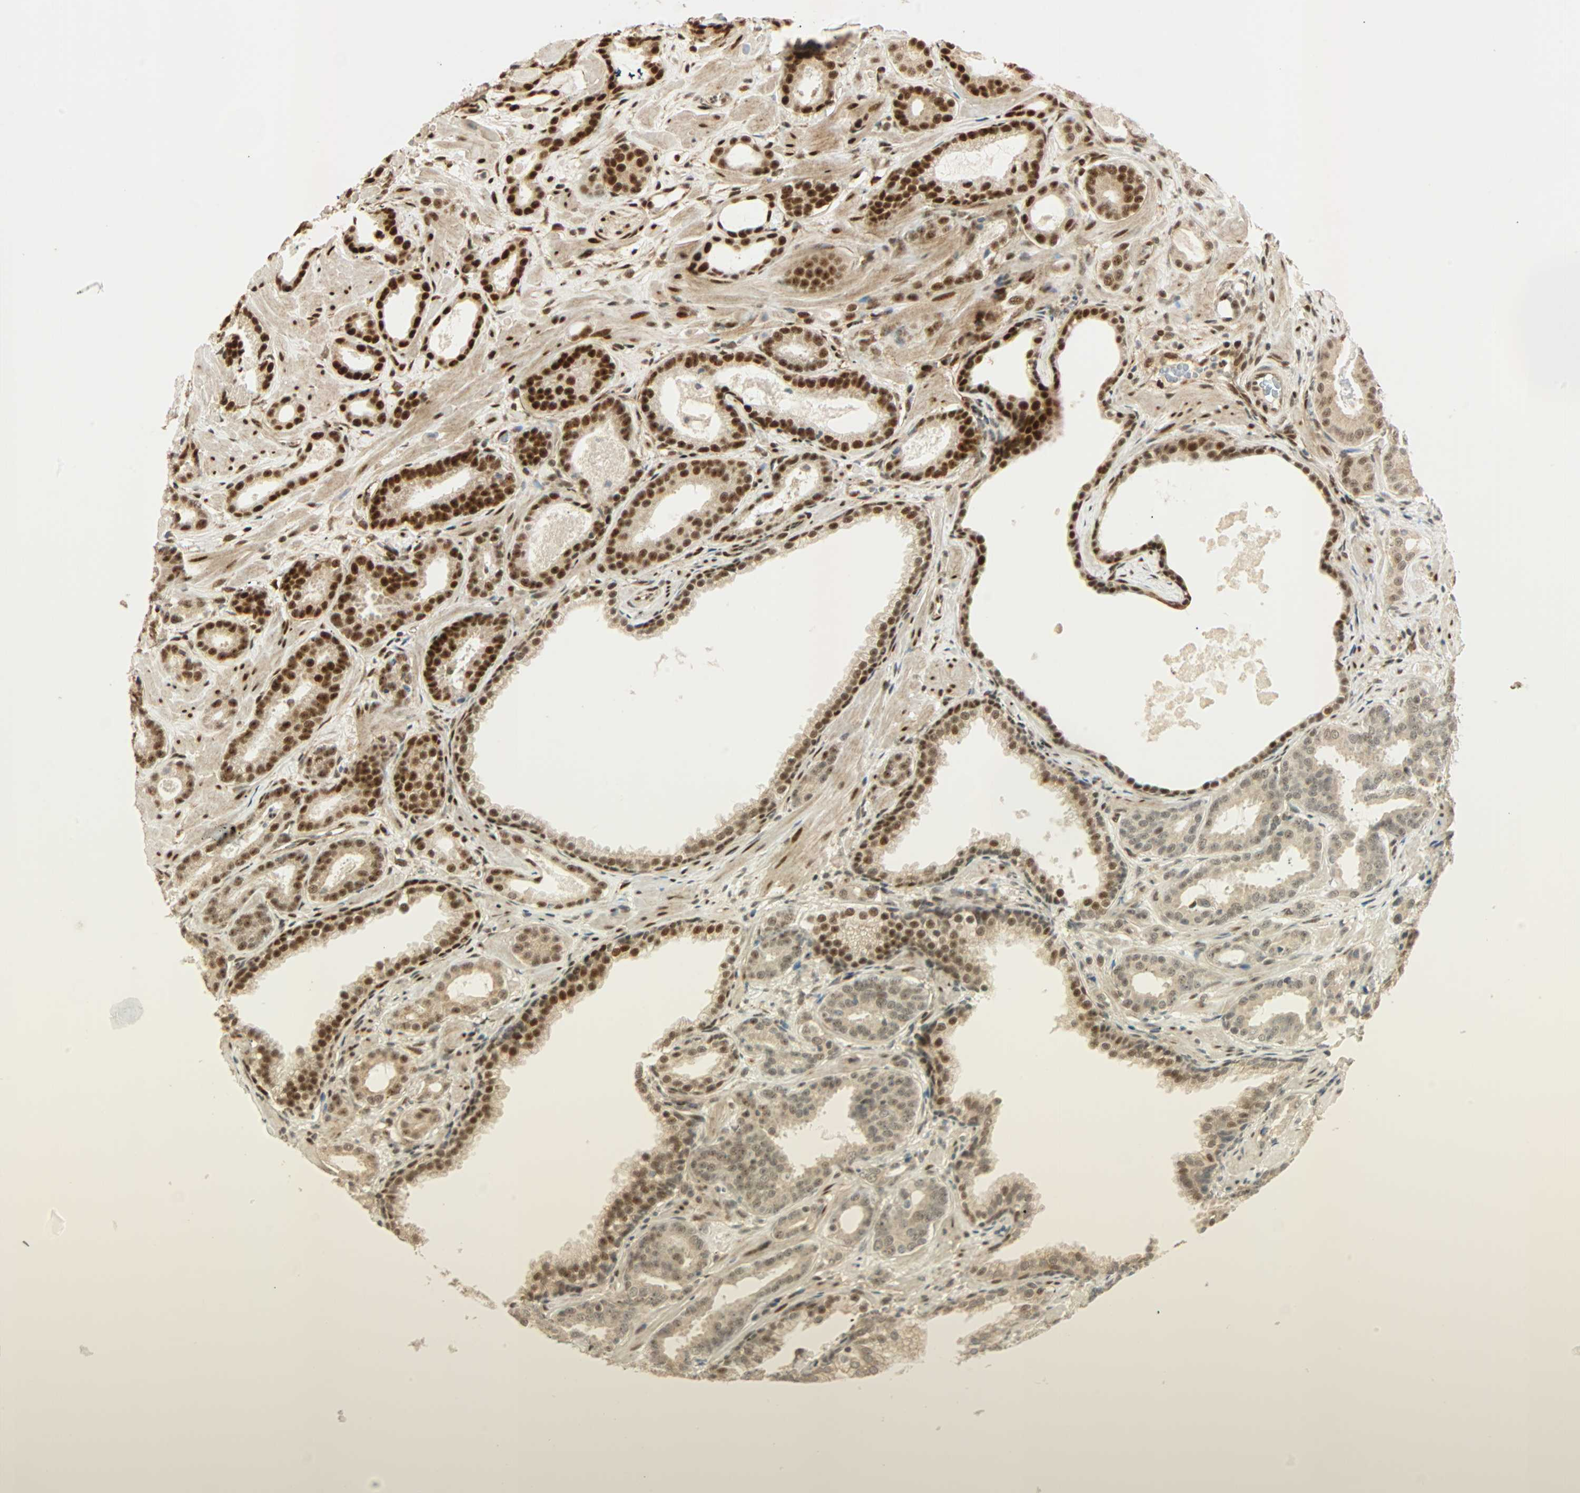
{"staining": {"intensity": "strong", "quantity": ">75%", "location": "cytoplasmic/membranous,nuclear"}, "tissue": "prostate cancer", "cell_type": "Tumor cells", "image_type": "cancer", "snomed": [{"axis": "morphology", "description": "Adenocarcinoma, Low grade"}, {"axis": "topography", "description": "Prostate"}], "caption": "IHC micrograph of prostate low-grade adenocarcinoma stained for a protein (brown), which displays high levels of strong cytoplasmic/membranous and nuclear staining in approximately >75% of tumor cells.", "gene": "PNPLA6", "patient": {"sex": "male", "age": 57}}